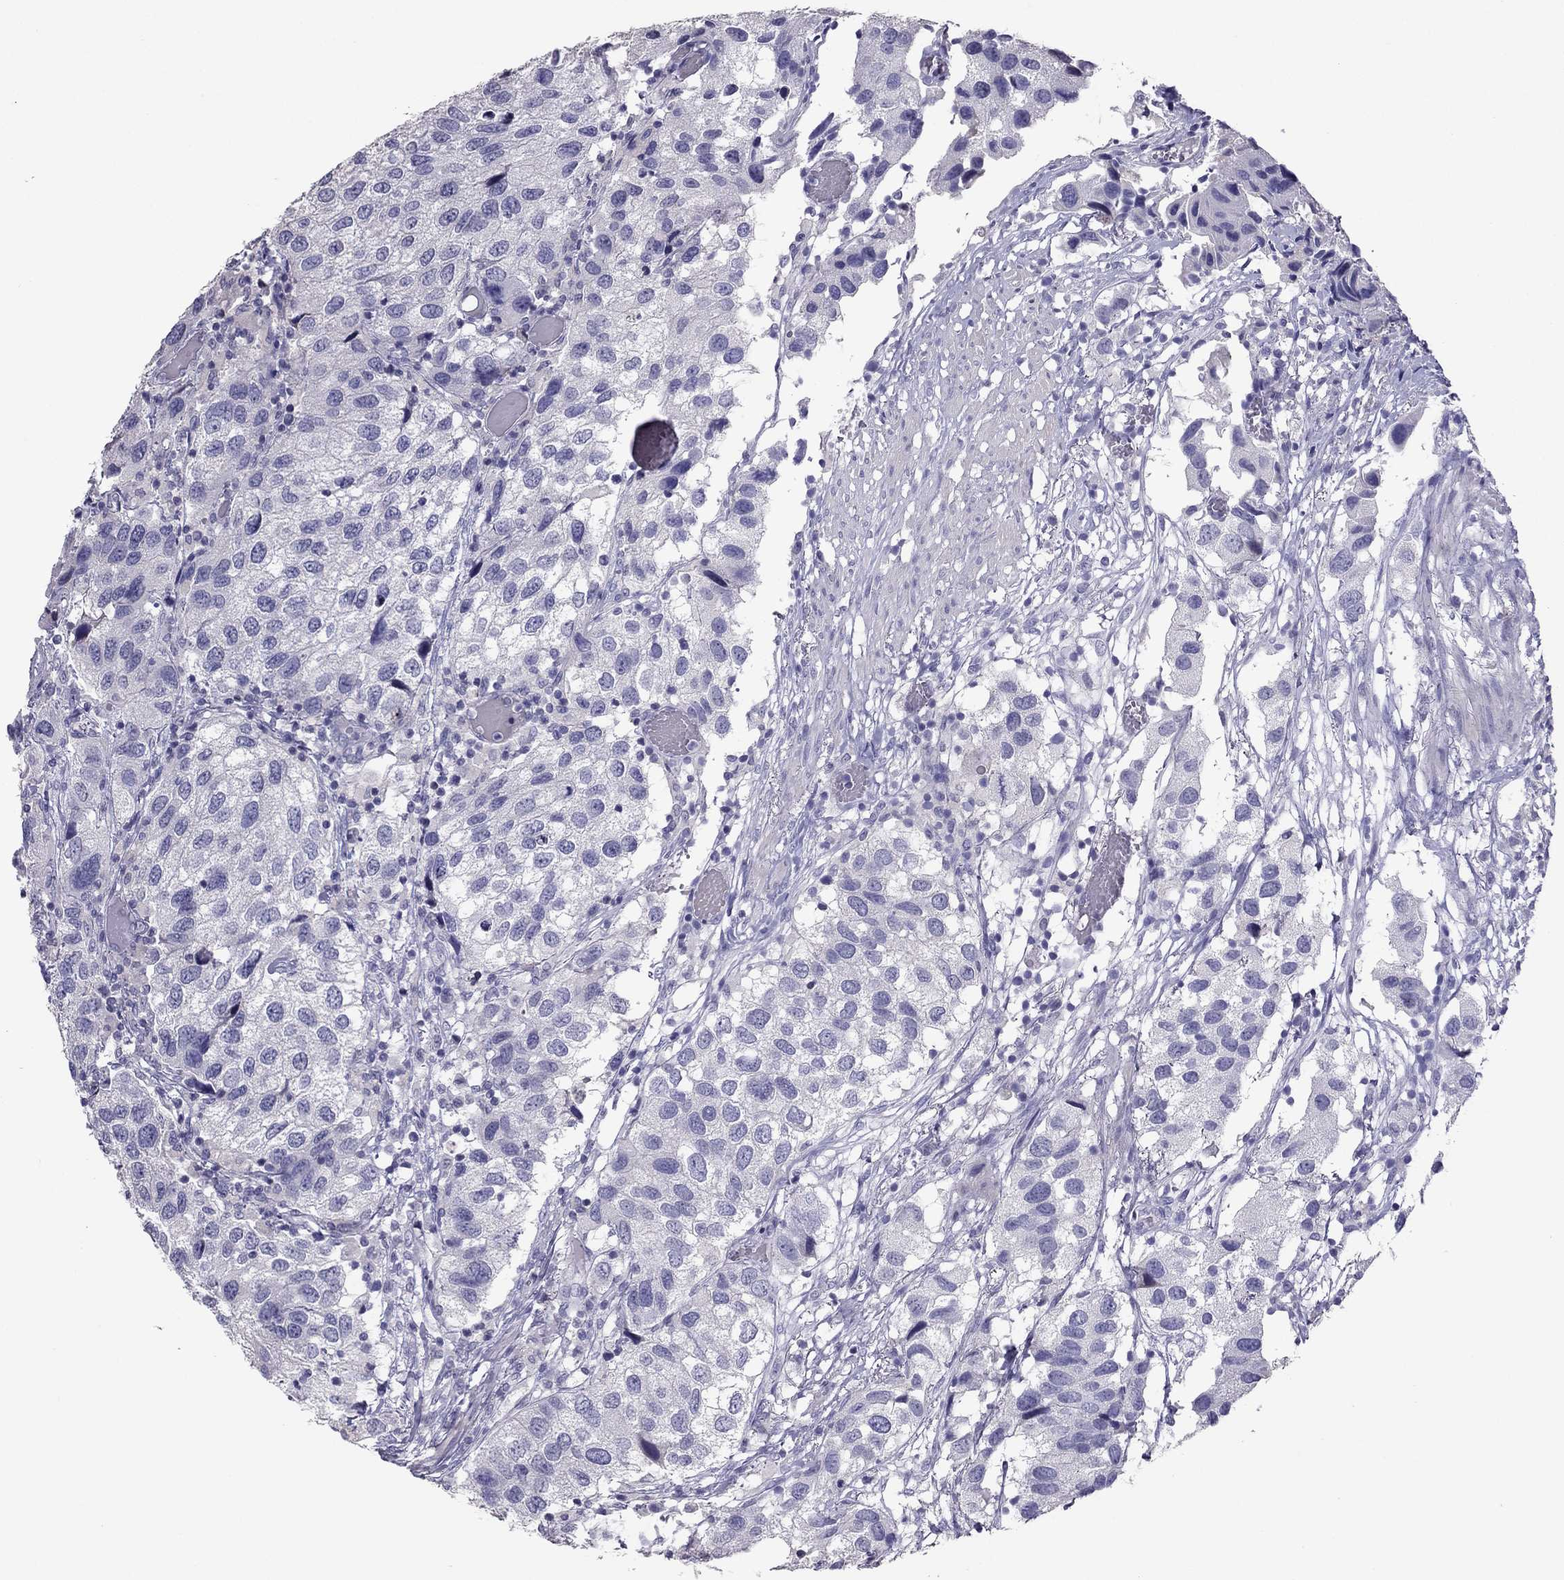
{"staining": {"intensity": "negative", "quantity": "none", "location": "none"}, "tissue": "urothelial cancer", "cell_type": "Tumor cells", "image_type": "cancer", "snomed": [{"axis": "morphology", "description": "Urothelial carcinoma, High grade"}, {"axis": "topography", "description": "Urinary bladder"}], "caption": "Immunohistochemistry (IHC) histopathology image of neoplastic tissue: urothelial cancer stained with DAB (3,3'-diaminobenzidine) displays no significant protein positivity in tumor cells.", "gene": "RGS8", "patient": {"sex": "male", "age": 79}}